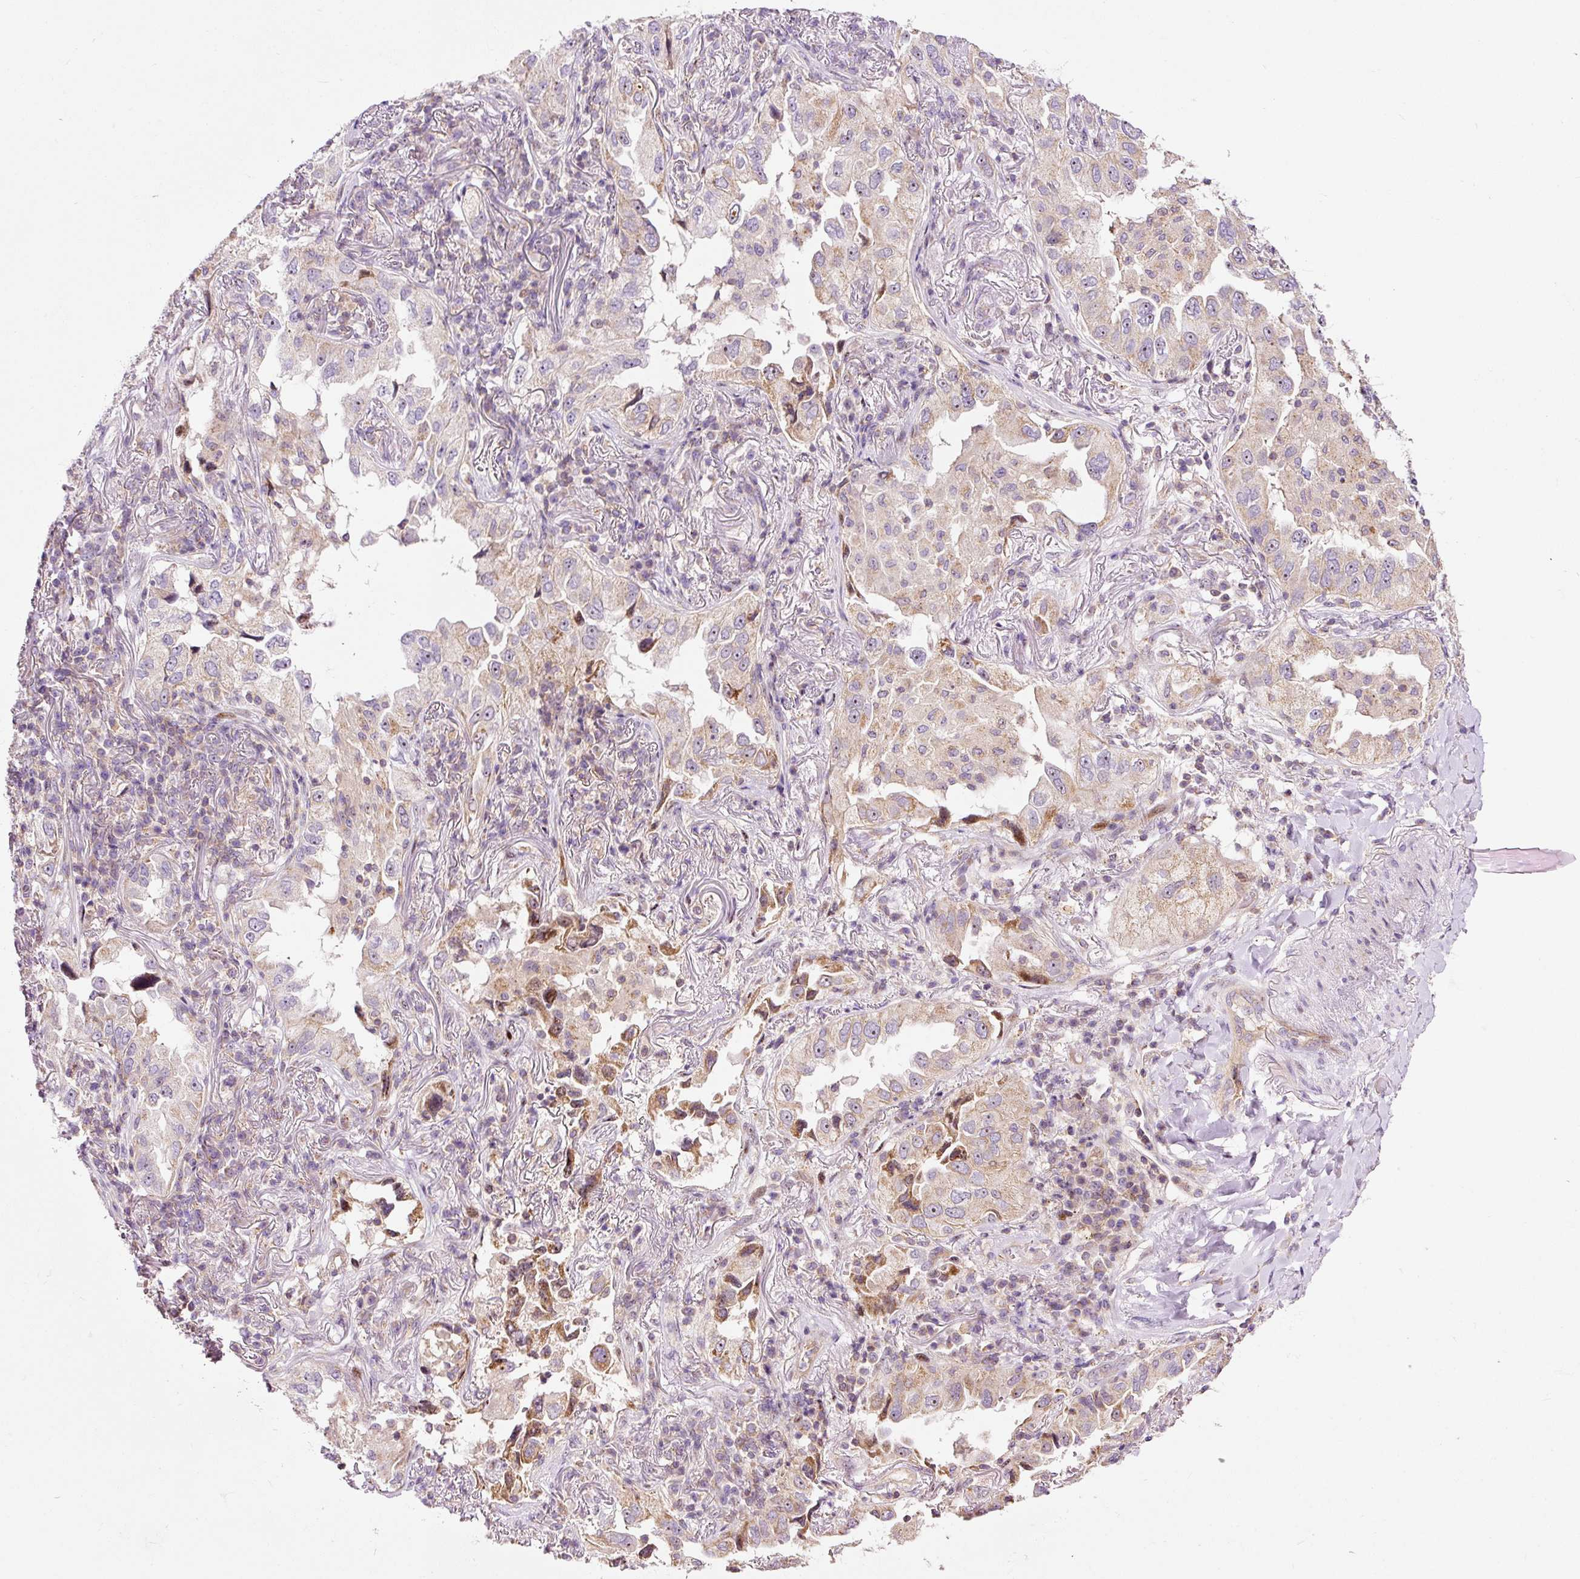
{"staining": {"intensity": "weak", "quantity": "25%-75%", "location": "cytoplasmic/membranous"}, "tissue": "lung cancer", "cell_type": "Tumor cells", "image_type": "cancer", "snomed": [{"axis": "morphology", "description": "Adenocarcinoma, NOS"}, {"axis": "topography", "description": "Lung"}], "caption": "There is low levels of weak cytoplasmic/membranous expression in tumor cells of lung adenocarcinoma, as demonstrated by immunohistochemical staining (brown color).", "gene": "BOLA3", "patient": {"sex": "female", "age": 69}}